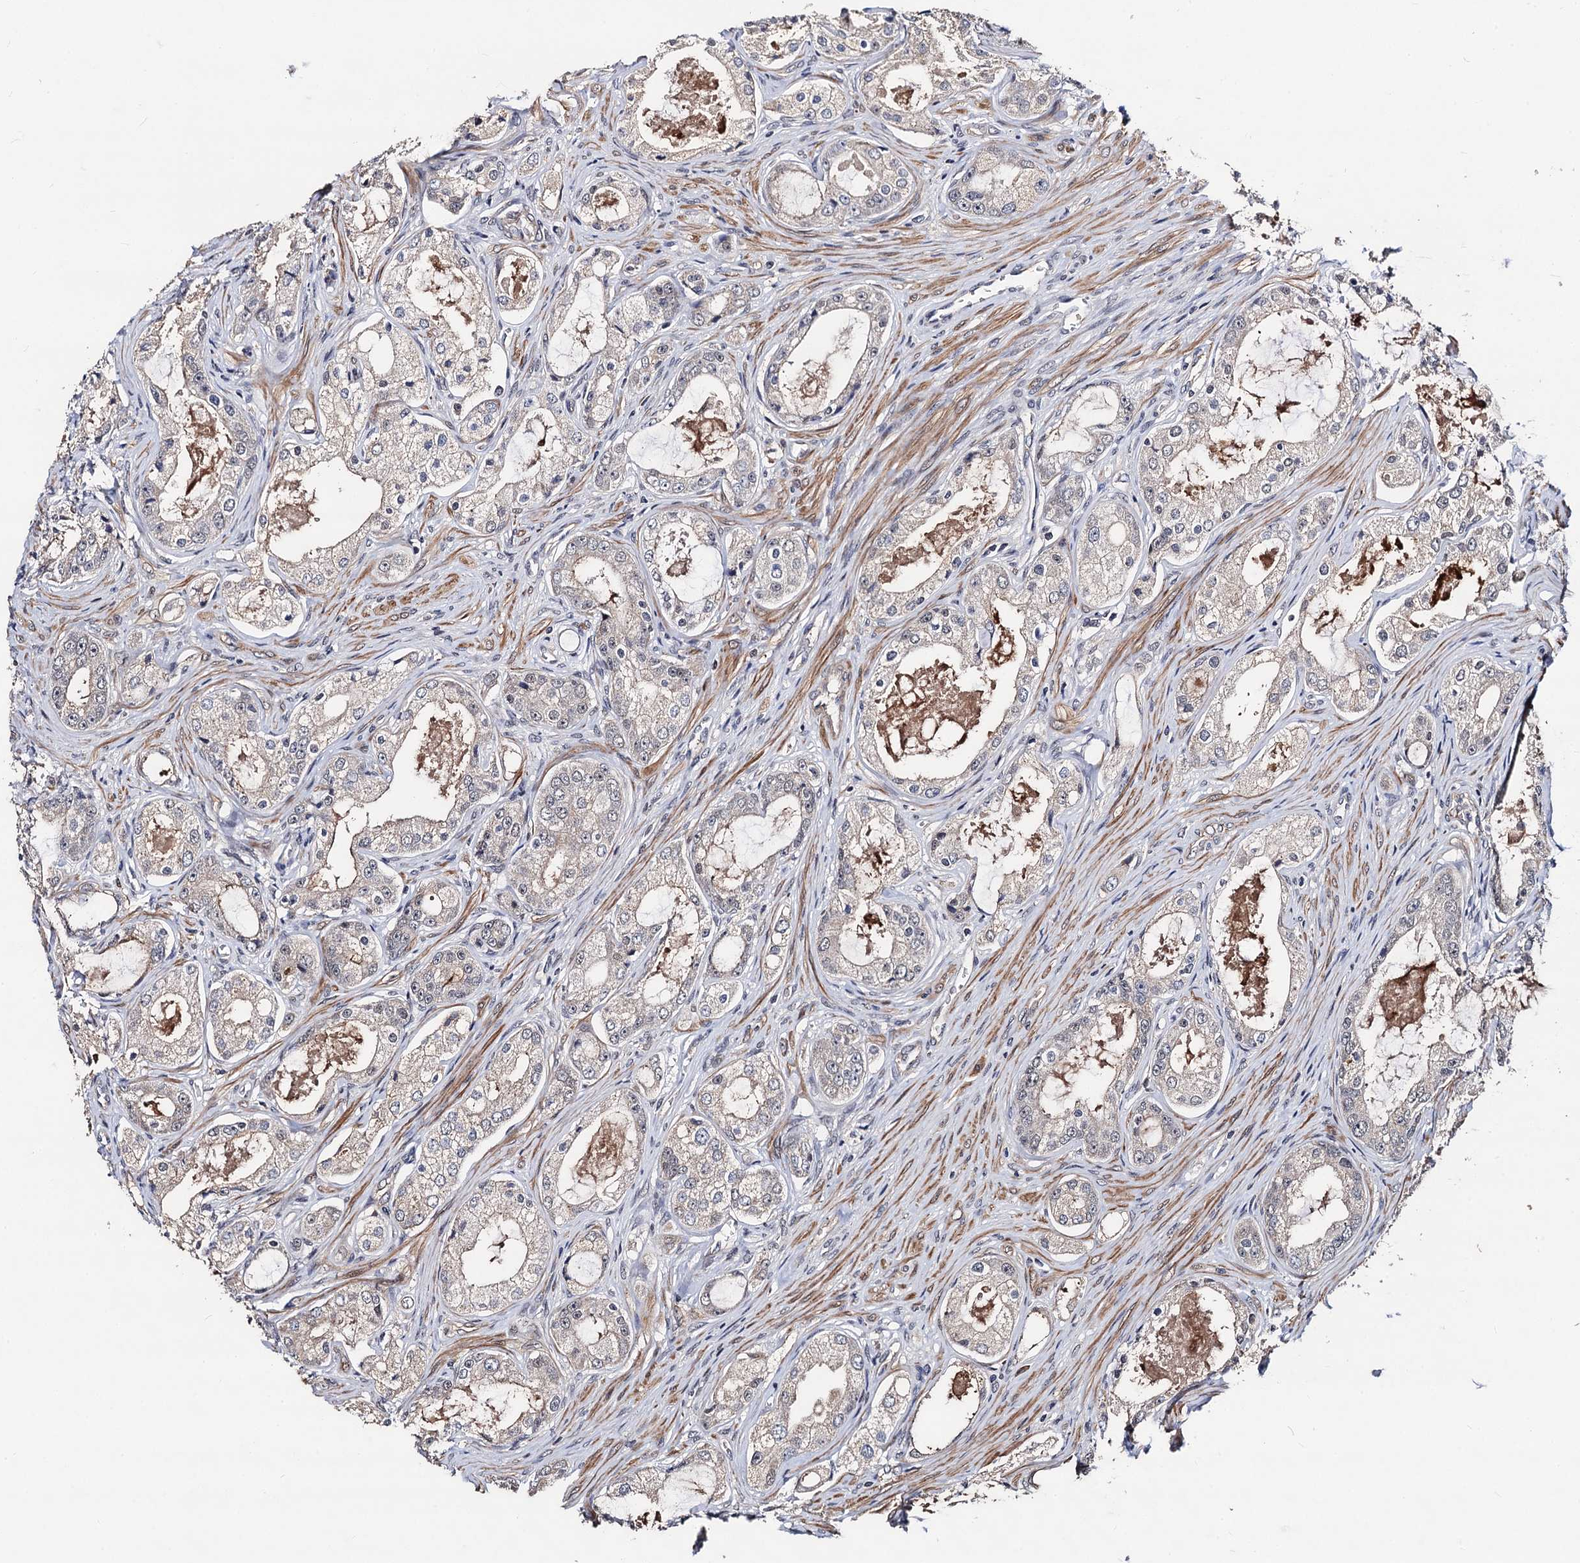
{"staining": {"intensity": "negative", "quantity": "none", "location": "none"}, "tissue": "prostate cancer", "cell_type": "Tumor cells", "image_type": "cancer", "snomed": [{"axis": "morphology", "description": "Adenocarcinoma, Low grade"}, {"axis": "topography", "description": "Prostate"}], "caption": "Tumor cells show no significant positivity in low-grade adenocarcinoma (prostate).", "gene": "PPTC7", "patient": {"sex": "male", "age": 68}}